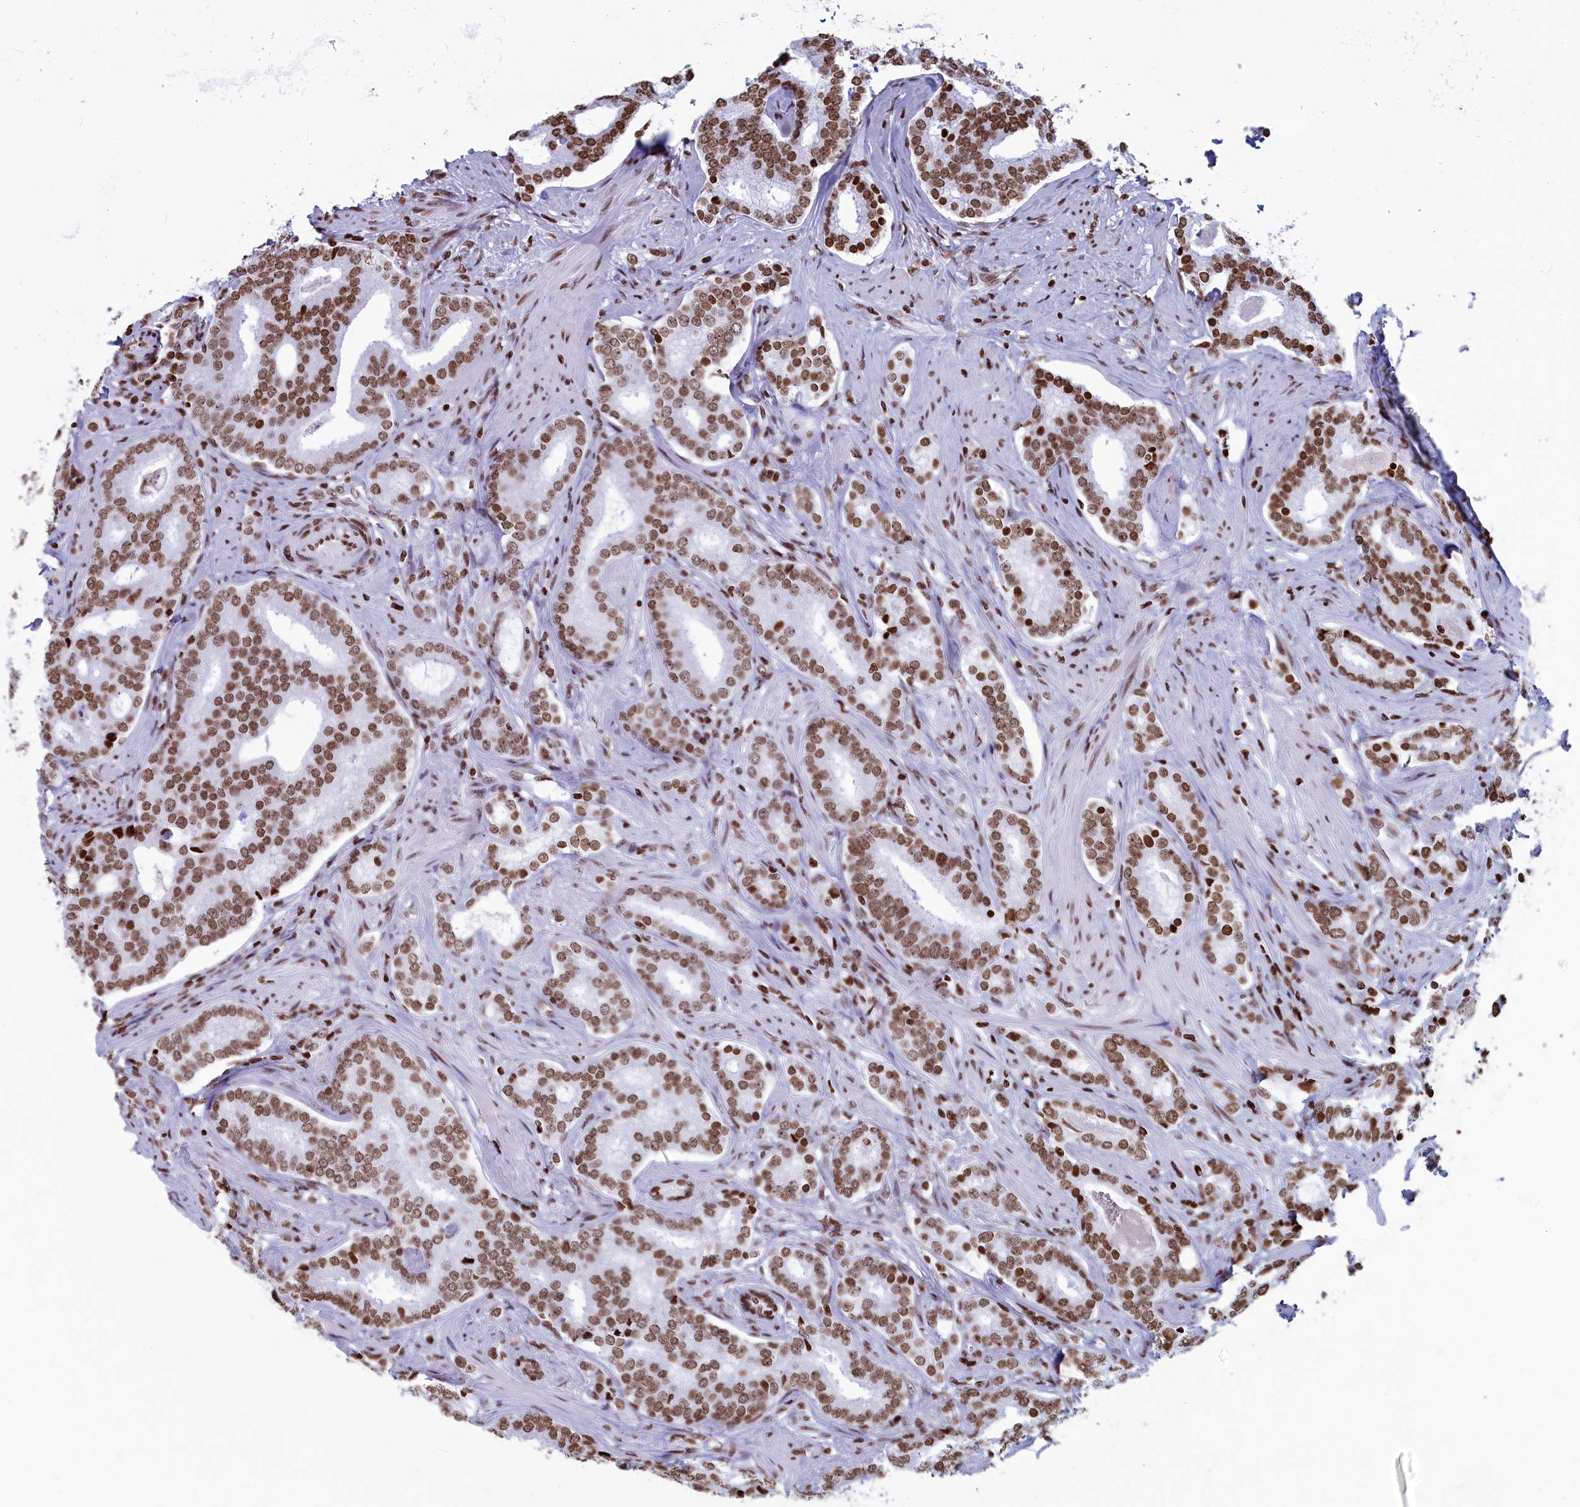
{"staining": {"intensity": "moderate", "quantity": ">75%", "location": "nuclear"}, "tissue": "prostate cancer", "cell_type": "Tumor cells", "image_type": "cancer", "snomed": [{"axis": "morphology", "description": "Adenocarcinoma, High grade"}, {"axis": "topography", "description": "Prostate"}], "caption": "Immunohistochemistry (IHC) of human prostate high-grade adenocarcinoma exhibits medium levels of moderate nuclear positivity in approximately >75% of tumor cells.", "gene": "APOBEC3A", "patient": {"sex": "male", "age": 63}}